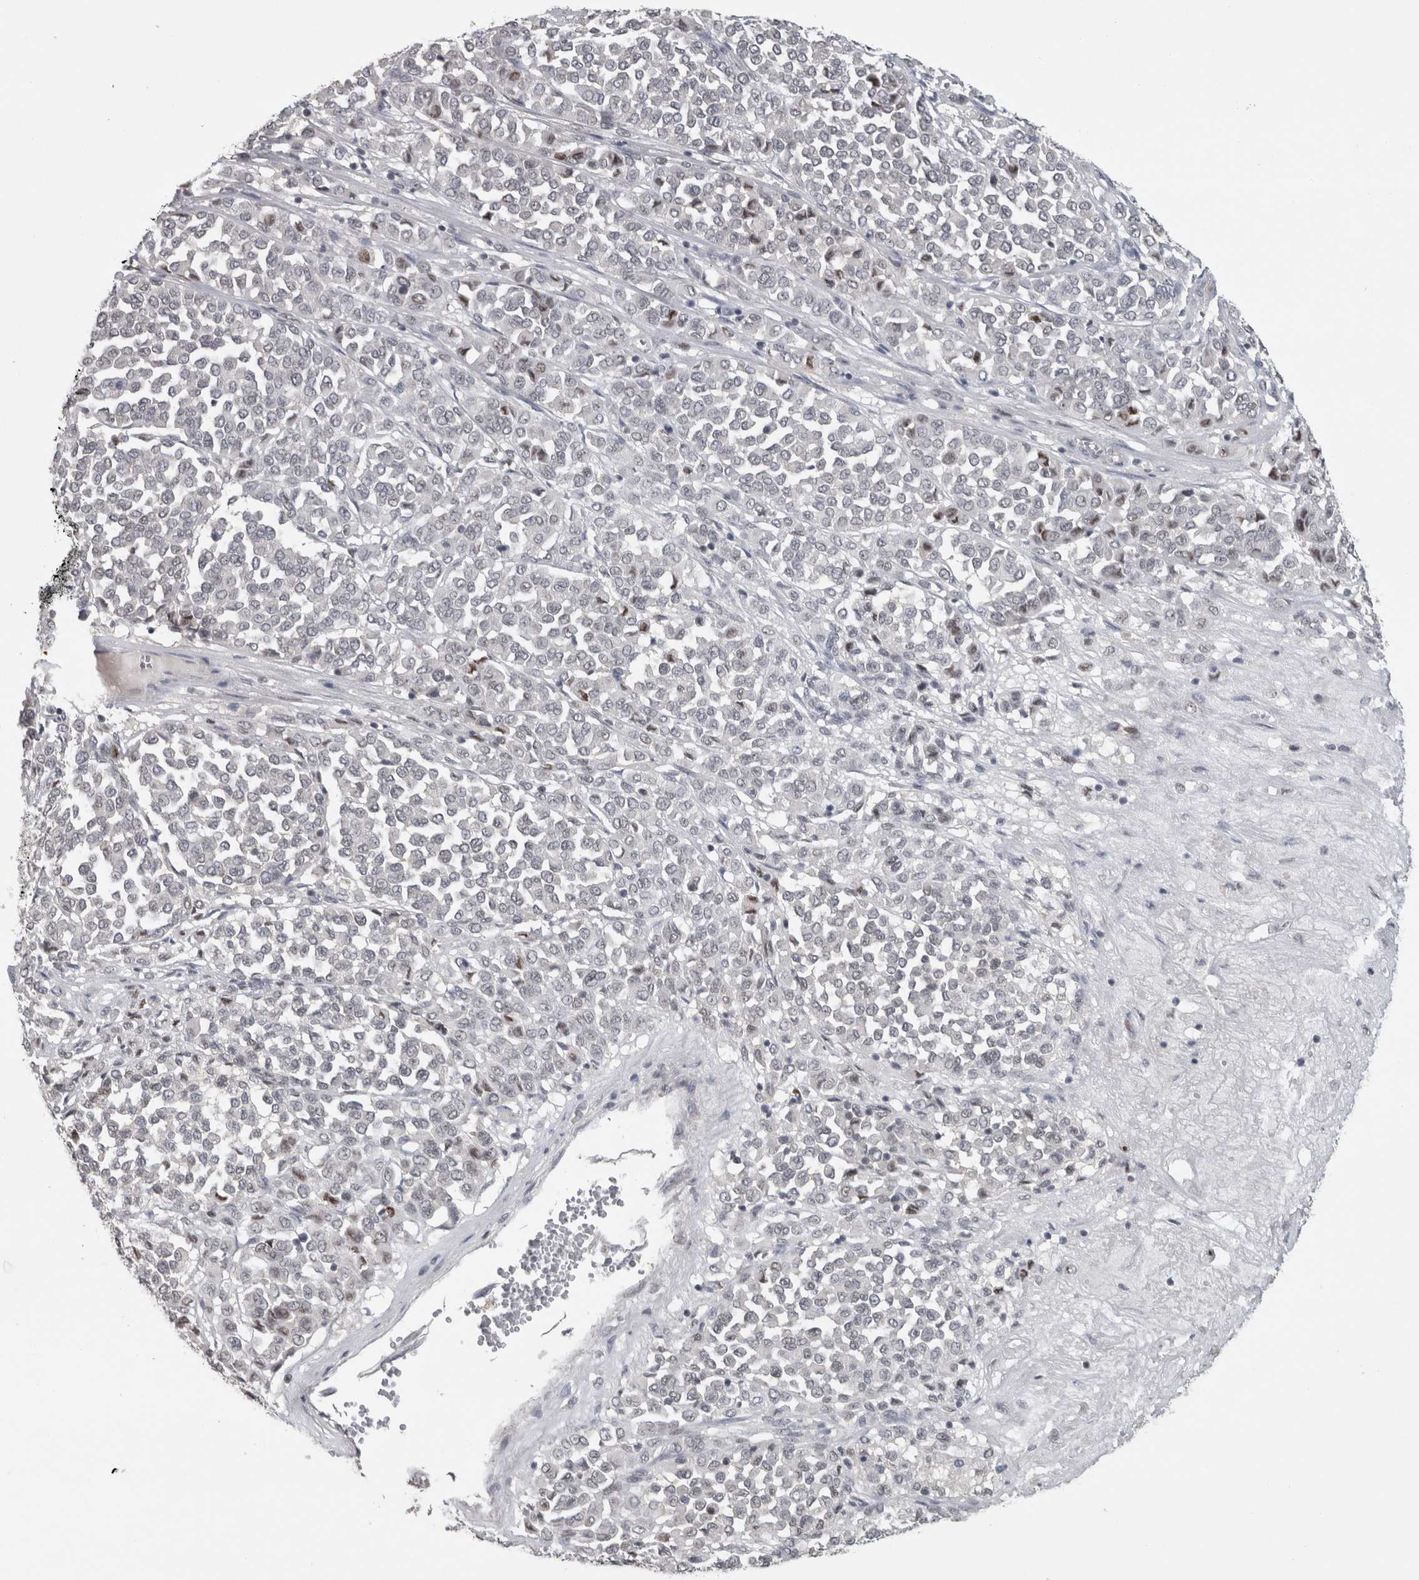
{"staining": {"intensity": "negative", "quantity": "none", "location": "none"}, "tissue": "melanoma", "cell_type": "Tumor cells", "image_type": "cancer", "snomed": [{"axis": "morphology", "description": "Malignant melanoma, Metastatic site"}, {"axis": "topography", "description": "Pancreas"}], "caption": "DAB immunohistochemical staining of melanoma shows no significant expression in tumor cells.", "gene": "RBM28", "patient": {"sex": "female", "age": 30}}